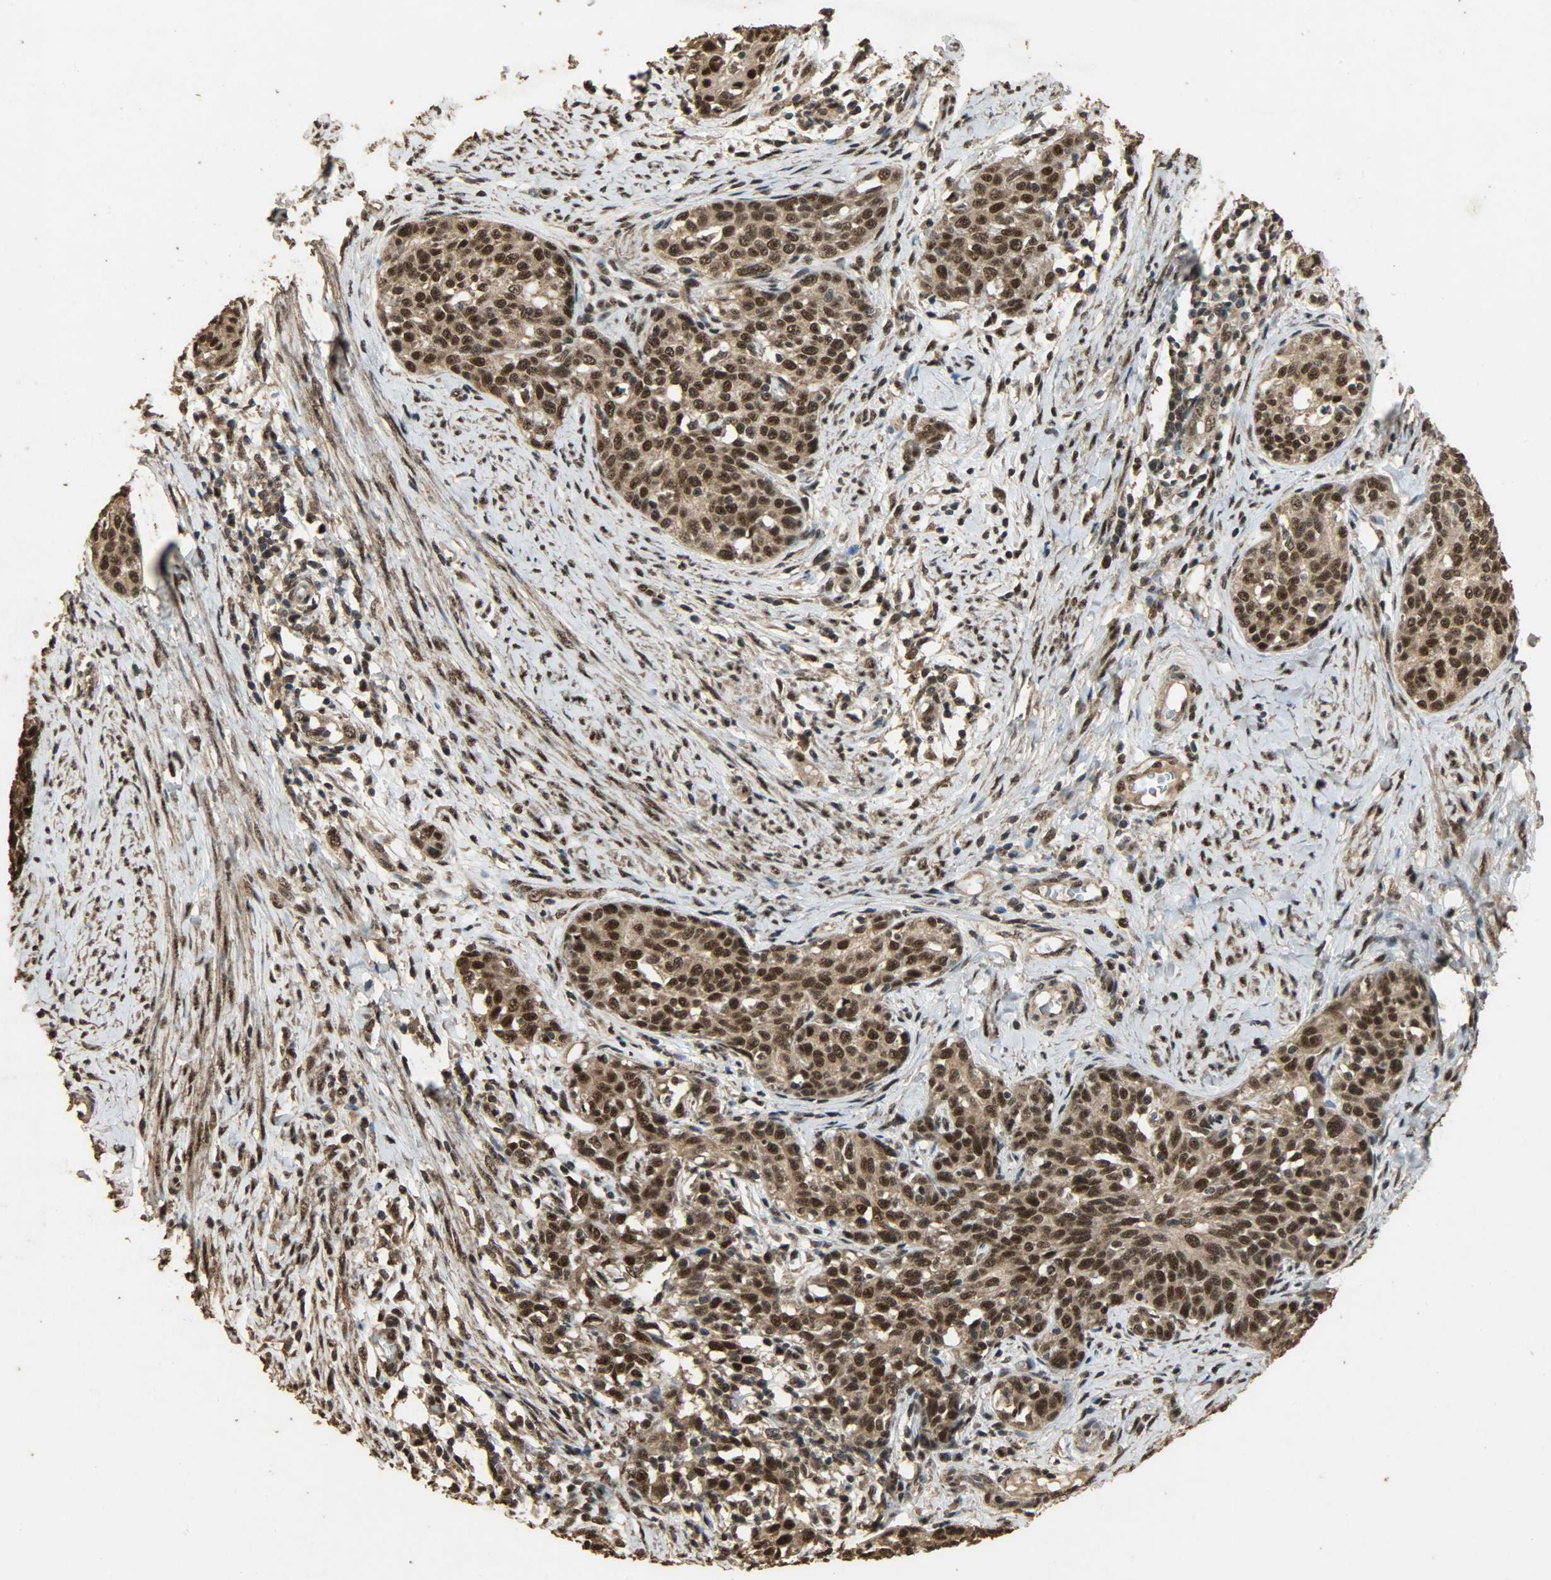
{"staining": {"intensity": "strong", "quantity": ">75%", "location": "cytoplasmic/membranous,nuclear"}, "tissue": "cervical cancer", "cell_type": "Tumor cells", "image_type": "cancer", "snomed": [{"axis": "morphology", "description": "Squamous cell carcinoma, NOS"}, {"axis": "morphology", "description": "Adenocarcinoma, NOS"}, {"axis": "topography", "description": "Cervix"}], "caption": "Cervical cancer stained with immunohistochemistry shows strong cytoplasmic/membranous and nuclear expression in about >75% of tumor cells.", "gene": "CCNT2", "patient": {"sex": "female", "age": 52}}